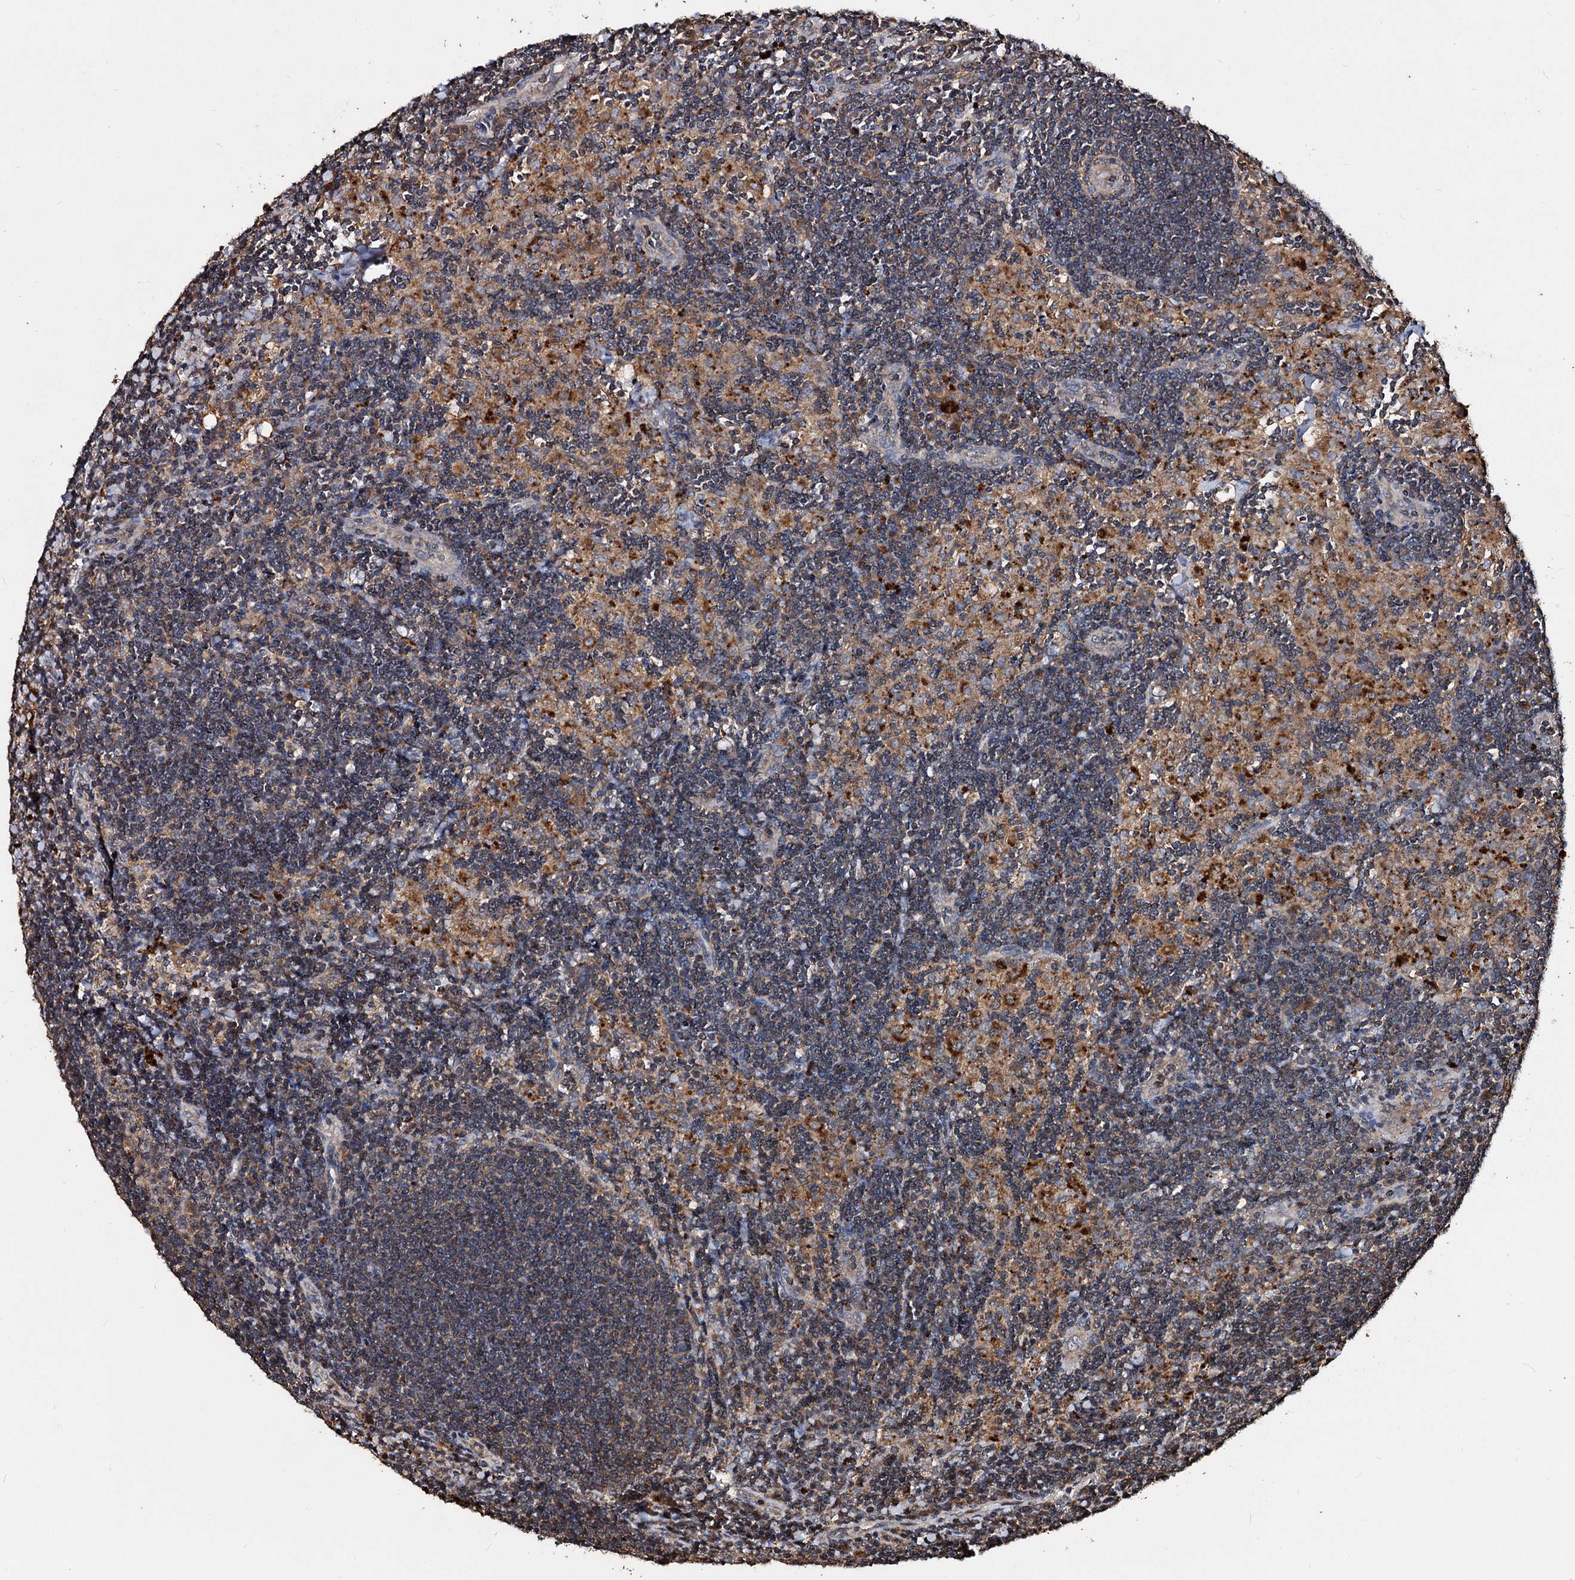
{"staining": {"intensity": "weak", "quantity": "25%-75%", "location": "cytoplasmic/membranous"}, "tissue": "lymph node", "cell_type": "Germinal center cells", "image_type": "normal", "snomed": [{"axis": "morphology", "description": "Normal tissue, NOS"}, {"axis": "topography", "description": "Lymph node"}], "caption": "A low amount of weak cytoplasmic/membranous positivity is appreciated in about 25%-75% of germinal center cells in benign lymph node. The protein of interest is stained brown, and the nuclei are stained in blue (DAB IHC with brightfield microscopy, high magnification).", "gene": "NOTCH2NLA", "patient": {"sex": "male", "age": 24}}